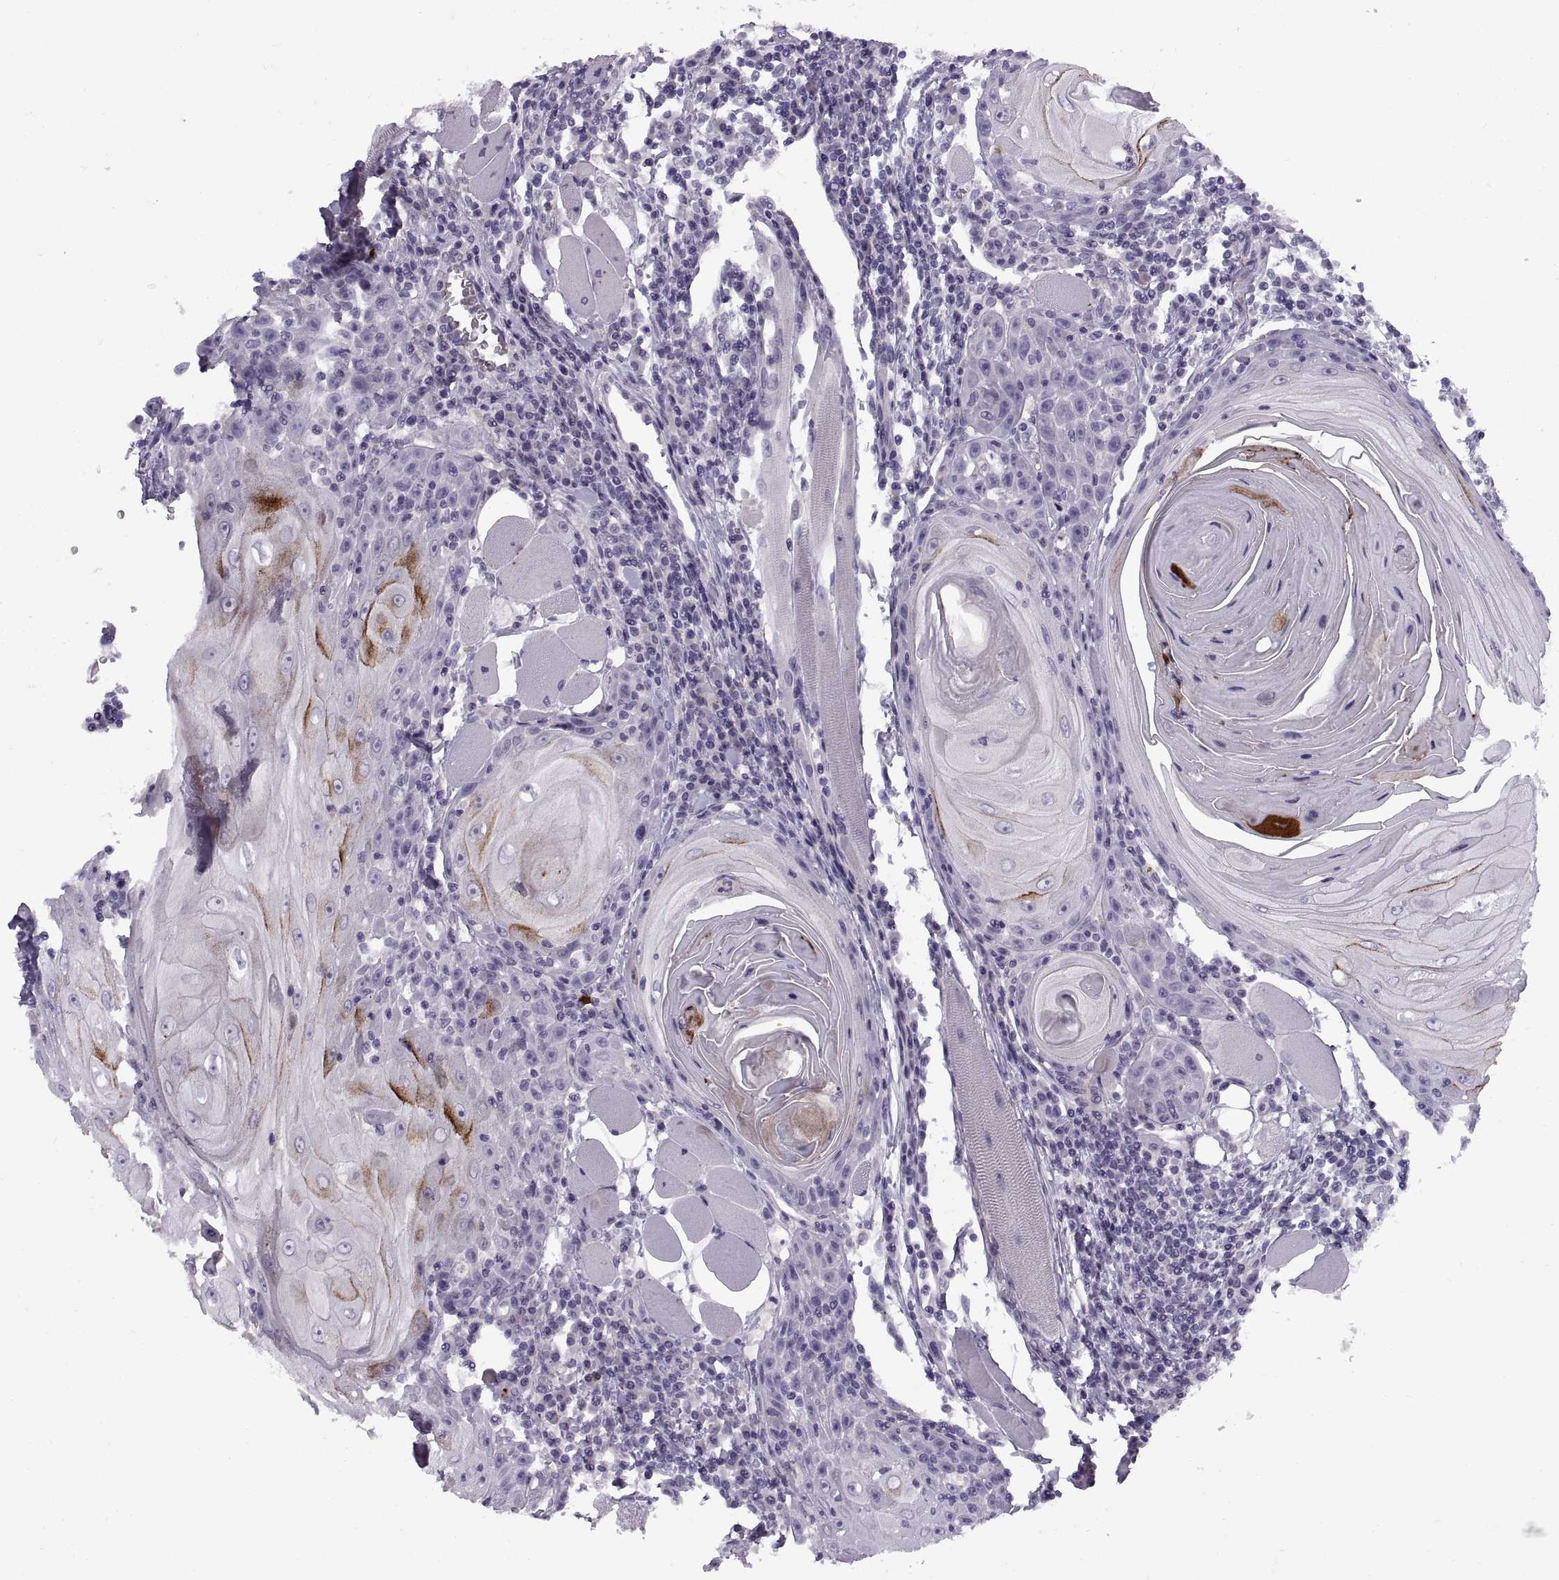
{"staining": {"intensity": "strong", "quantity": "<25%", "location": "cytoplasmic/membranous"}, "tissue": "head and neck cancer", "cell_type": "Tumor cells", "image_type": "cancer", "snomed": [{"axis": "morphology", "description": "Normal tissue, NOS"}, {"axis": "morphology", "description": "Squamous cell carcinoma, NOS"}, {"axis": "topography", "description": "Oral tissue"}, {"axis": "topography", "description": "Head-Neck"}], "caption": "Brown immunohistochemical staining in human head and neck cancer reveals strong cytoplasmic/membranous staining in approximately <25% of tumor cells.", "gene": "CALCR", "patient": {"sex": "male", "age": 52}}